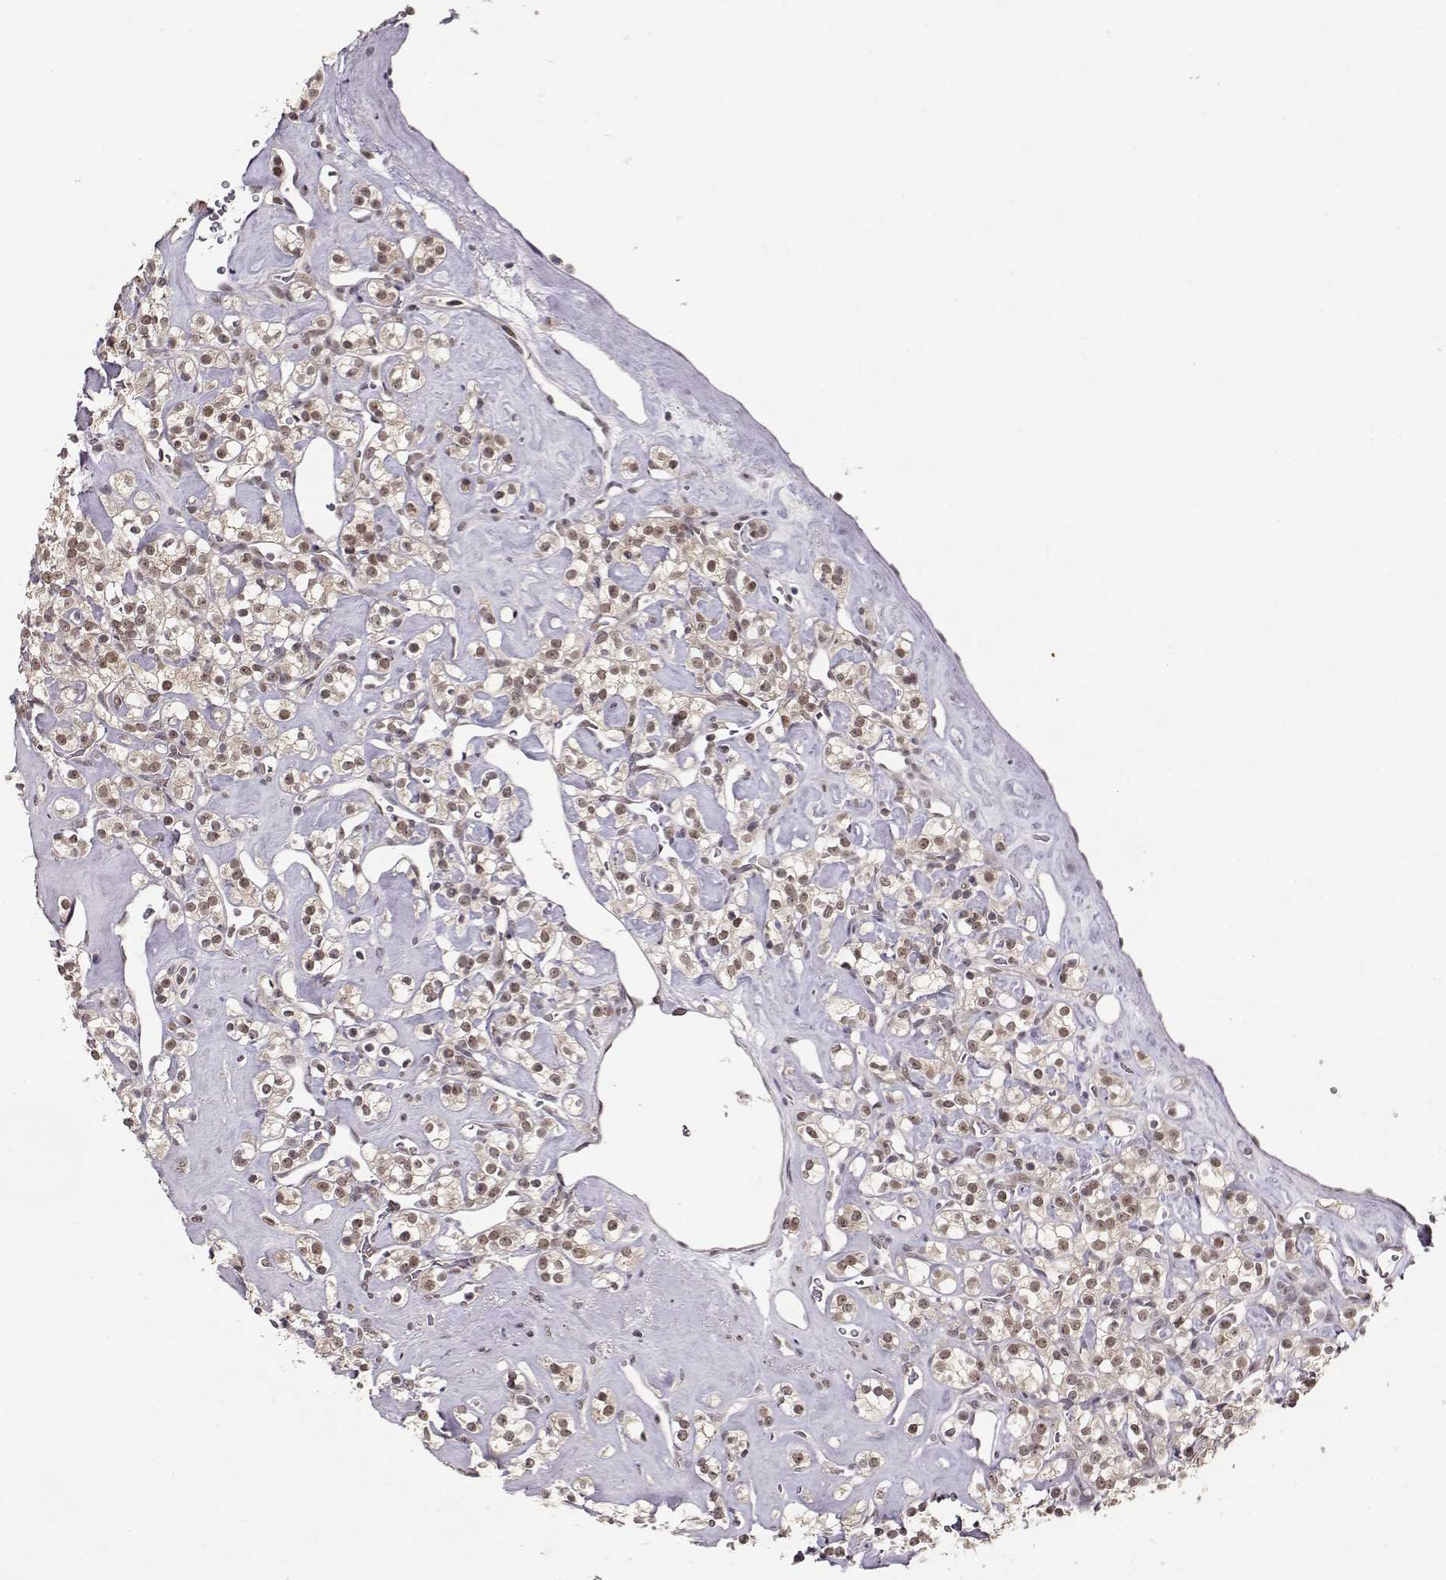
{"staining": {"intensity": "weak", "quantity": ">75%", "location": "nuclear"}, "tissue": "renal cancer", "cell_type": "Tumor cells", "image_type": "cancer", "snomed": [{"axis": "morphology", "description": "Adenocarcinoma, NOS"}, {"axis": "topography", "description": "Kidney"}], "caption": "Immunohistochemical staining of human adenocarcinoma (renal) shows low levels of weak nuclear protein staining in approximately >75% of tumor cells.", "gene": "CSNK2A1", "patient": {"sex": "male", "age": 77}}